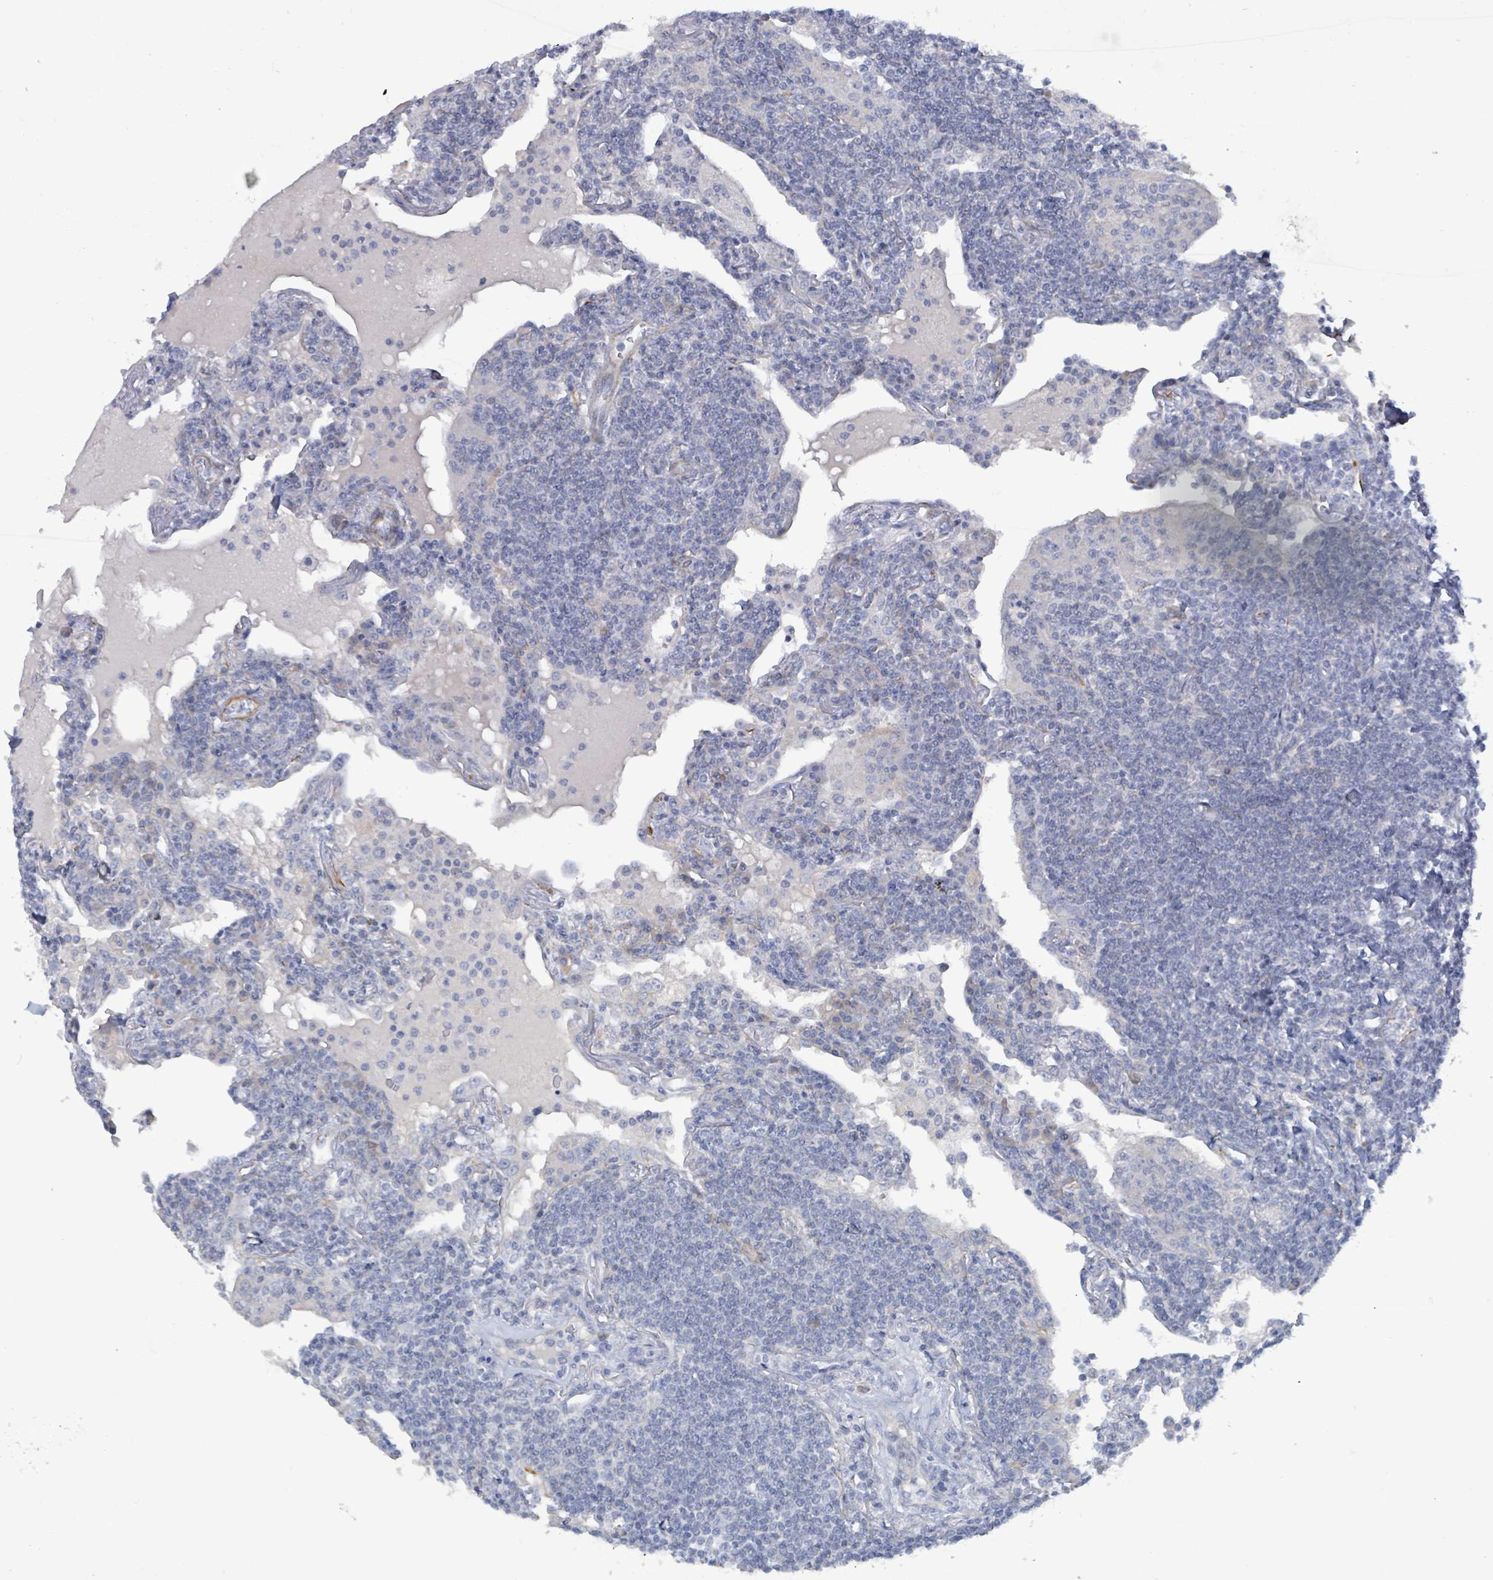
{"staining": {"intensity": "negative", "quantity": "none", "location": "none"}, "tissue": "lymphoma", "cell_type": "Tumor cells", "image_type": "cancer", "snomed": [{"axis": "morphology", "description": "Malignant lymphoma, non-Hodgkin's type, Low grade"}, {"axis": "topography", "description": "Lung"}], "caption": "Lymphoma stained for a protein using IHC shows no expression tumor cells.", "gene": "DMRTC1B", "patient": {"sex": "female", "age": 71}}